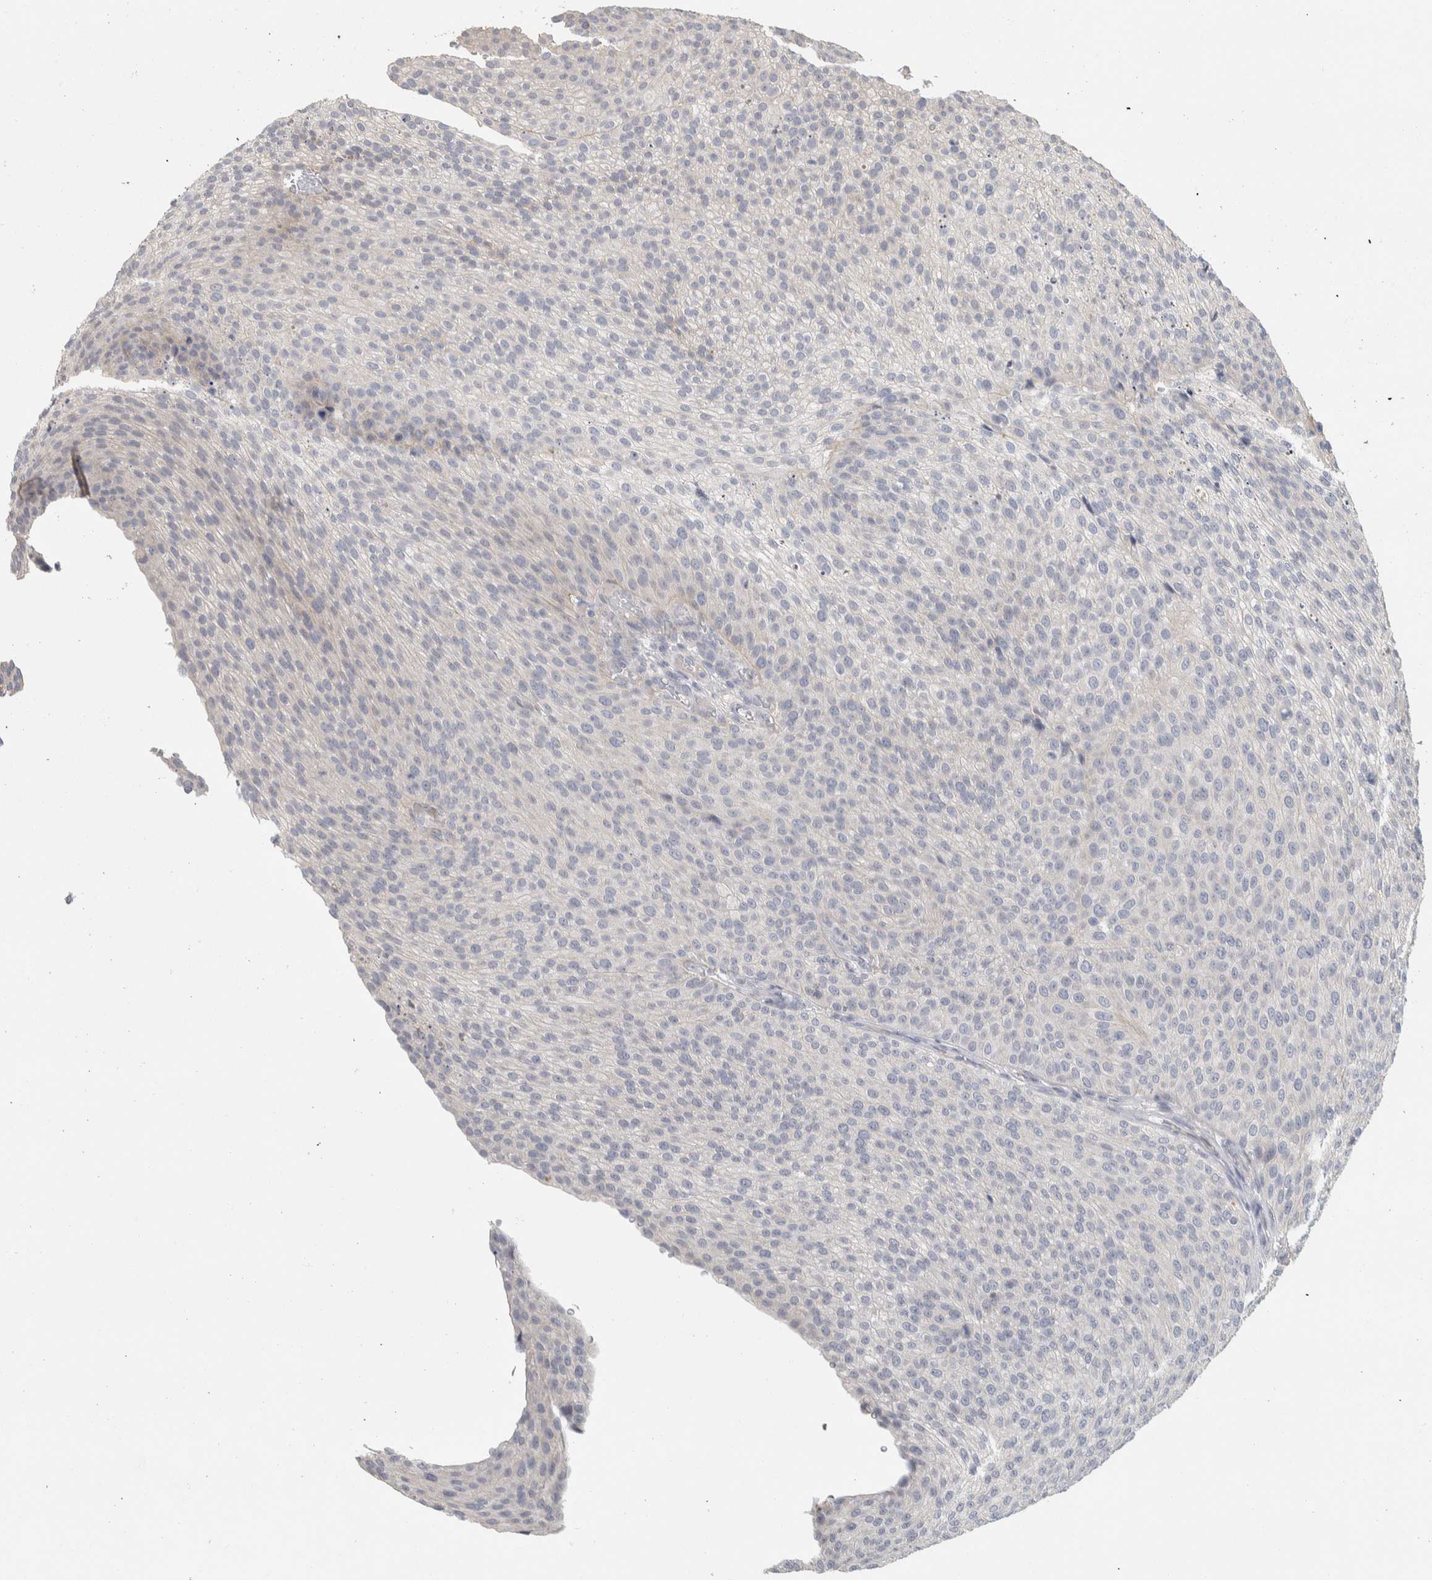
{"staining": {"intensity": "negative", "quantity": "none", "location": "none"}, "tissue": "urothelial cancer", "cell_type": "Tumor cells", "image_type": "cancer", "snomed": [{"axis": "morphology", "description": "Urothelial carcinoma, Low grade"}, {"axis": "topography", "description": "Smooth muscle"}, {"axis": "topography", "description": "Urinary bladder"}], "caption": "Immunohistochemistry (IHC) histopathology image of neoplastic tissue: human low-grade urothelial carcinoma stained with DAB exhibits no significant protein staining in tumor cells. (DAB (3,3'-diaminobenzidine) immunohistochemistry visualized using brightfield microscopy, high magnification).", "gene": "DCXR", "patient": {"sex": "male", "age": 60}}